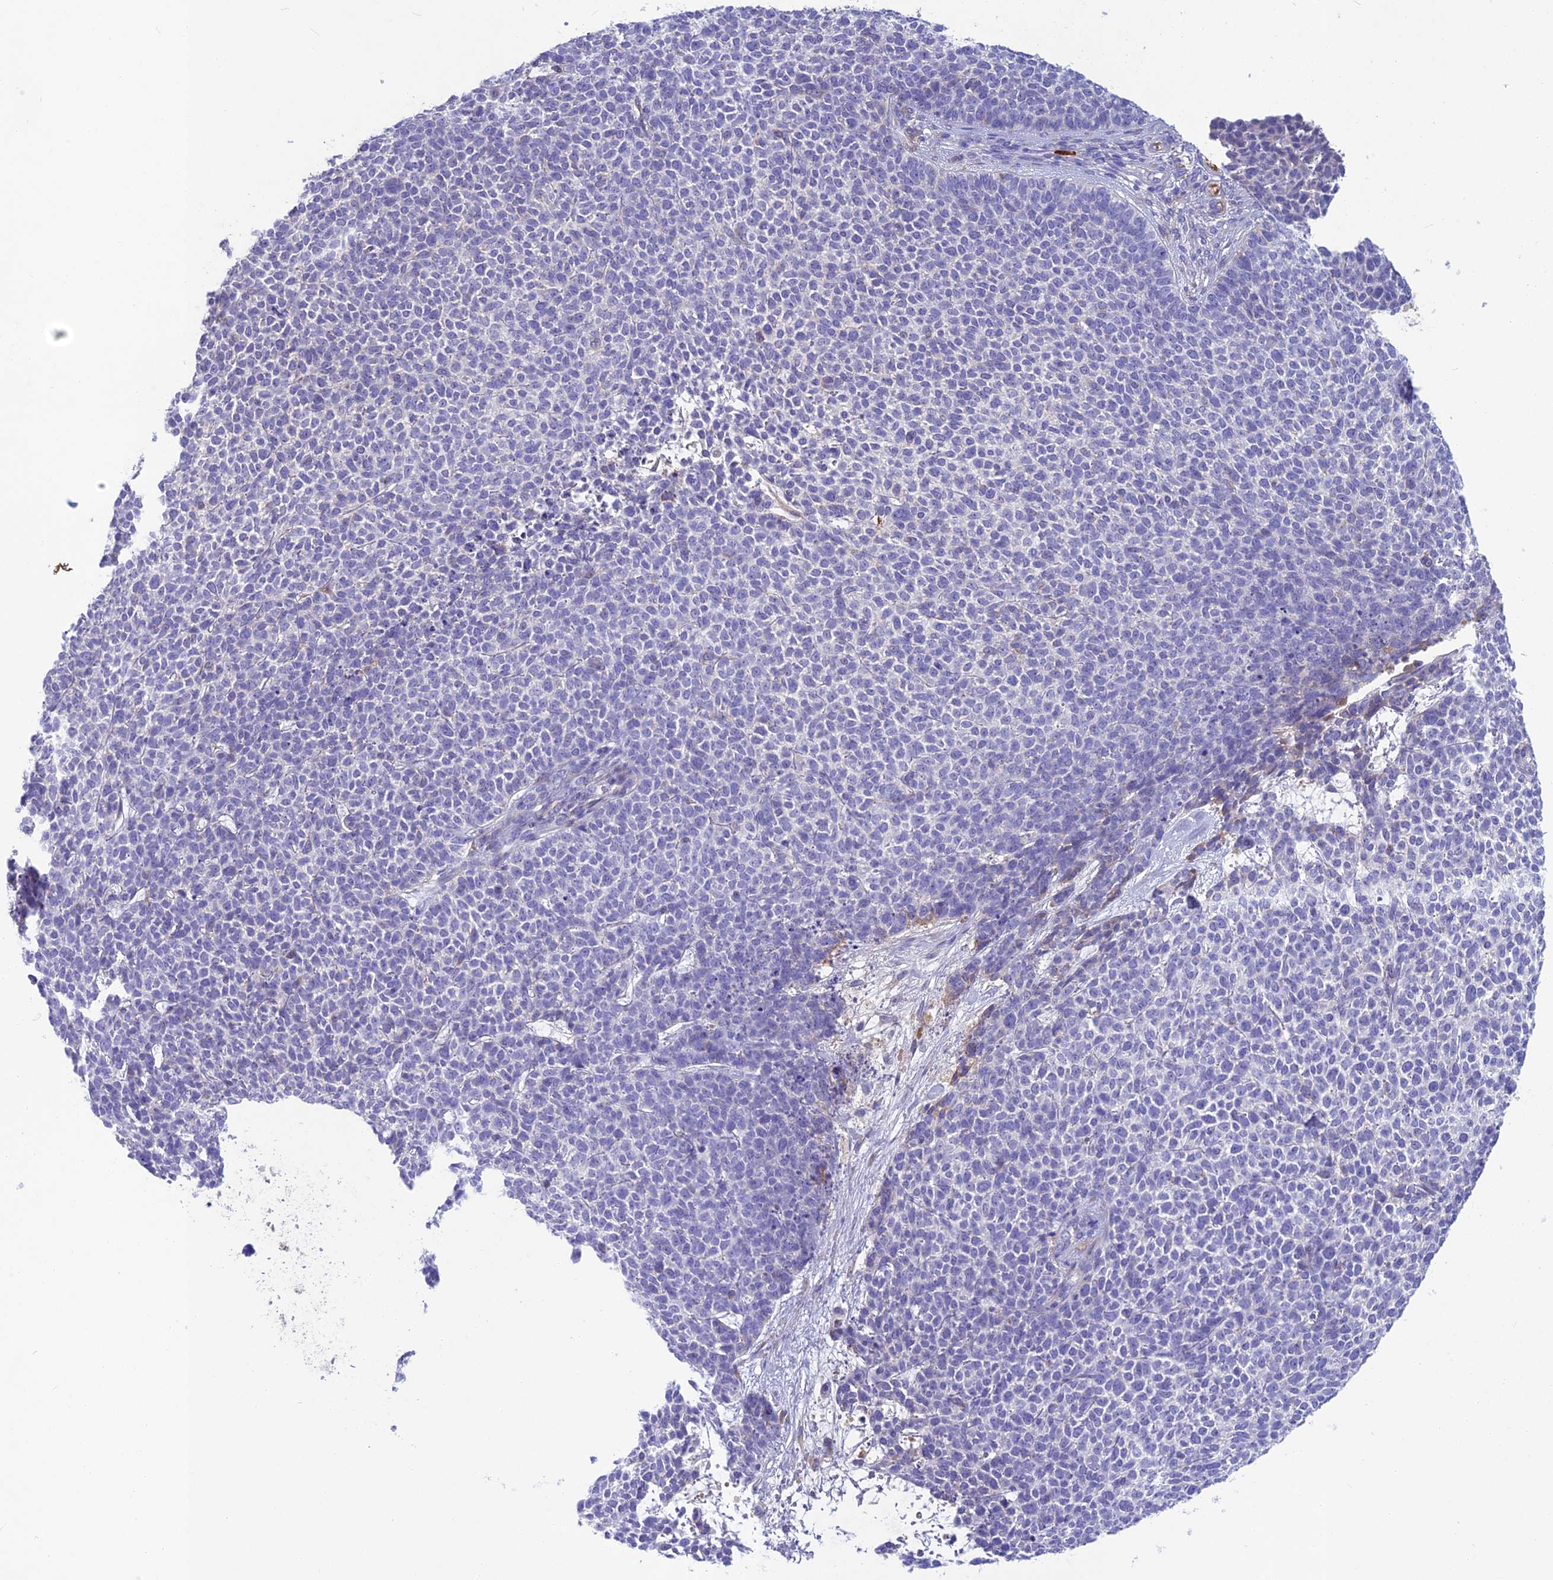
{"staining": {"intensity": "negative", "quantity": "none", "location": "none"}, "tissue": "skin cancer", "cell_type": "Tumor cells", "image_type": "cancer", "snomed": [{"axis": "morphology", "description": "Basal cell carcinoma"}, {"axis": "topography", "description": "Skin"}], "caption": "DAB immunohistochemical staining of skin basal cell carcinoma shows no significant staining in tumor cells.", "gene": "SNAP91", "patient": {"sex": "female", "age": 84}}